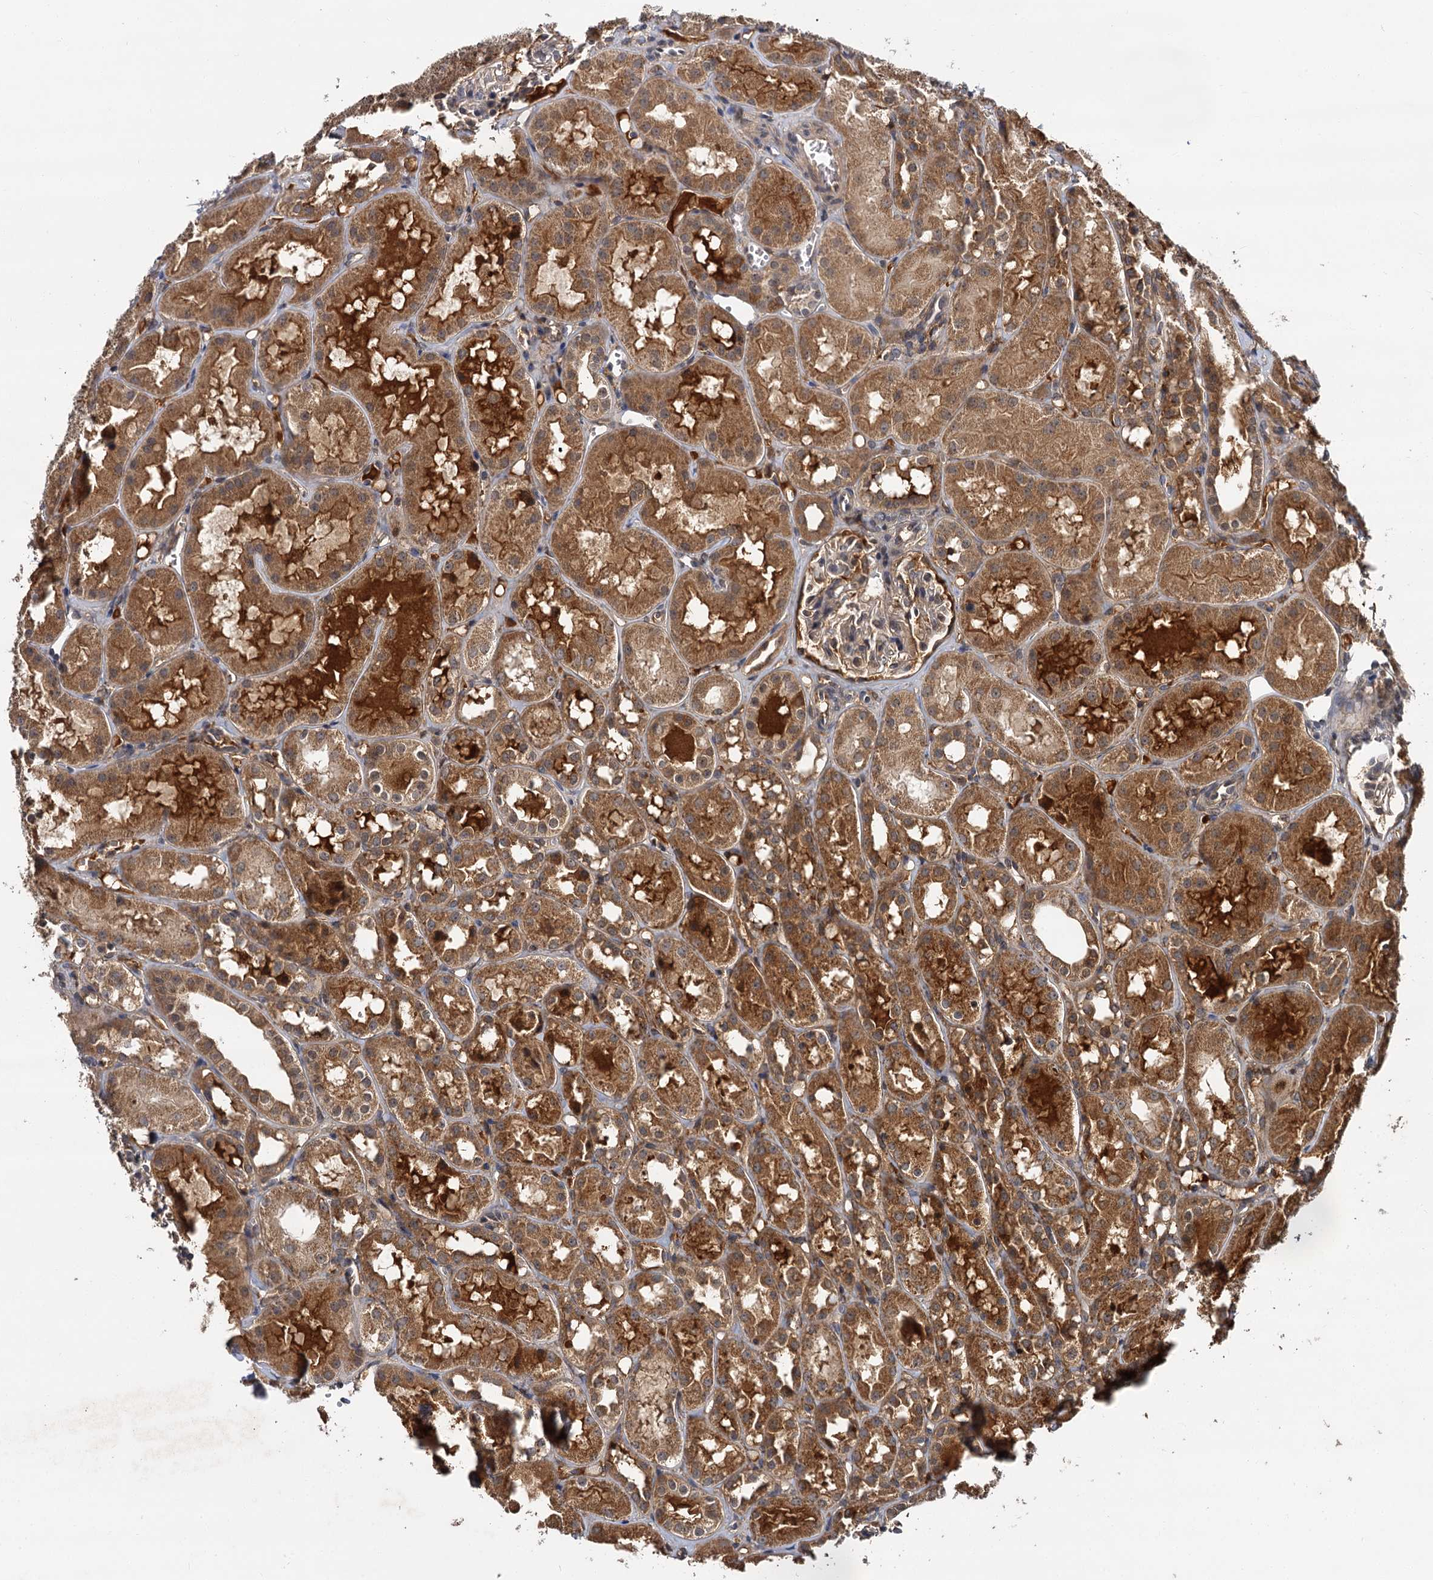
{"staining": {"intensity": "moderate", "quantity": ">75%", "location": "cytoplasmic/membranous"}, "tissue": "kidney", "cell_type": "Cells in glomeruli", "image_type": "normal", "snomed": [{"axis": "morphology", "description": "Normal tissue, NOS"}, {"axis": "topography", "description": "Kidney"}], "caption": "Kidney stained with a brown dye displays moderate cytoplasmic/membranous positive positivity in approximately >75% of cells in glomeruli.", "gene": "MBD6", "patient": {"sex": "male", "age": 16}}